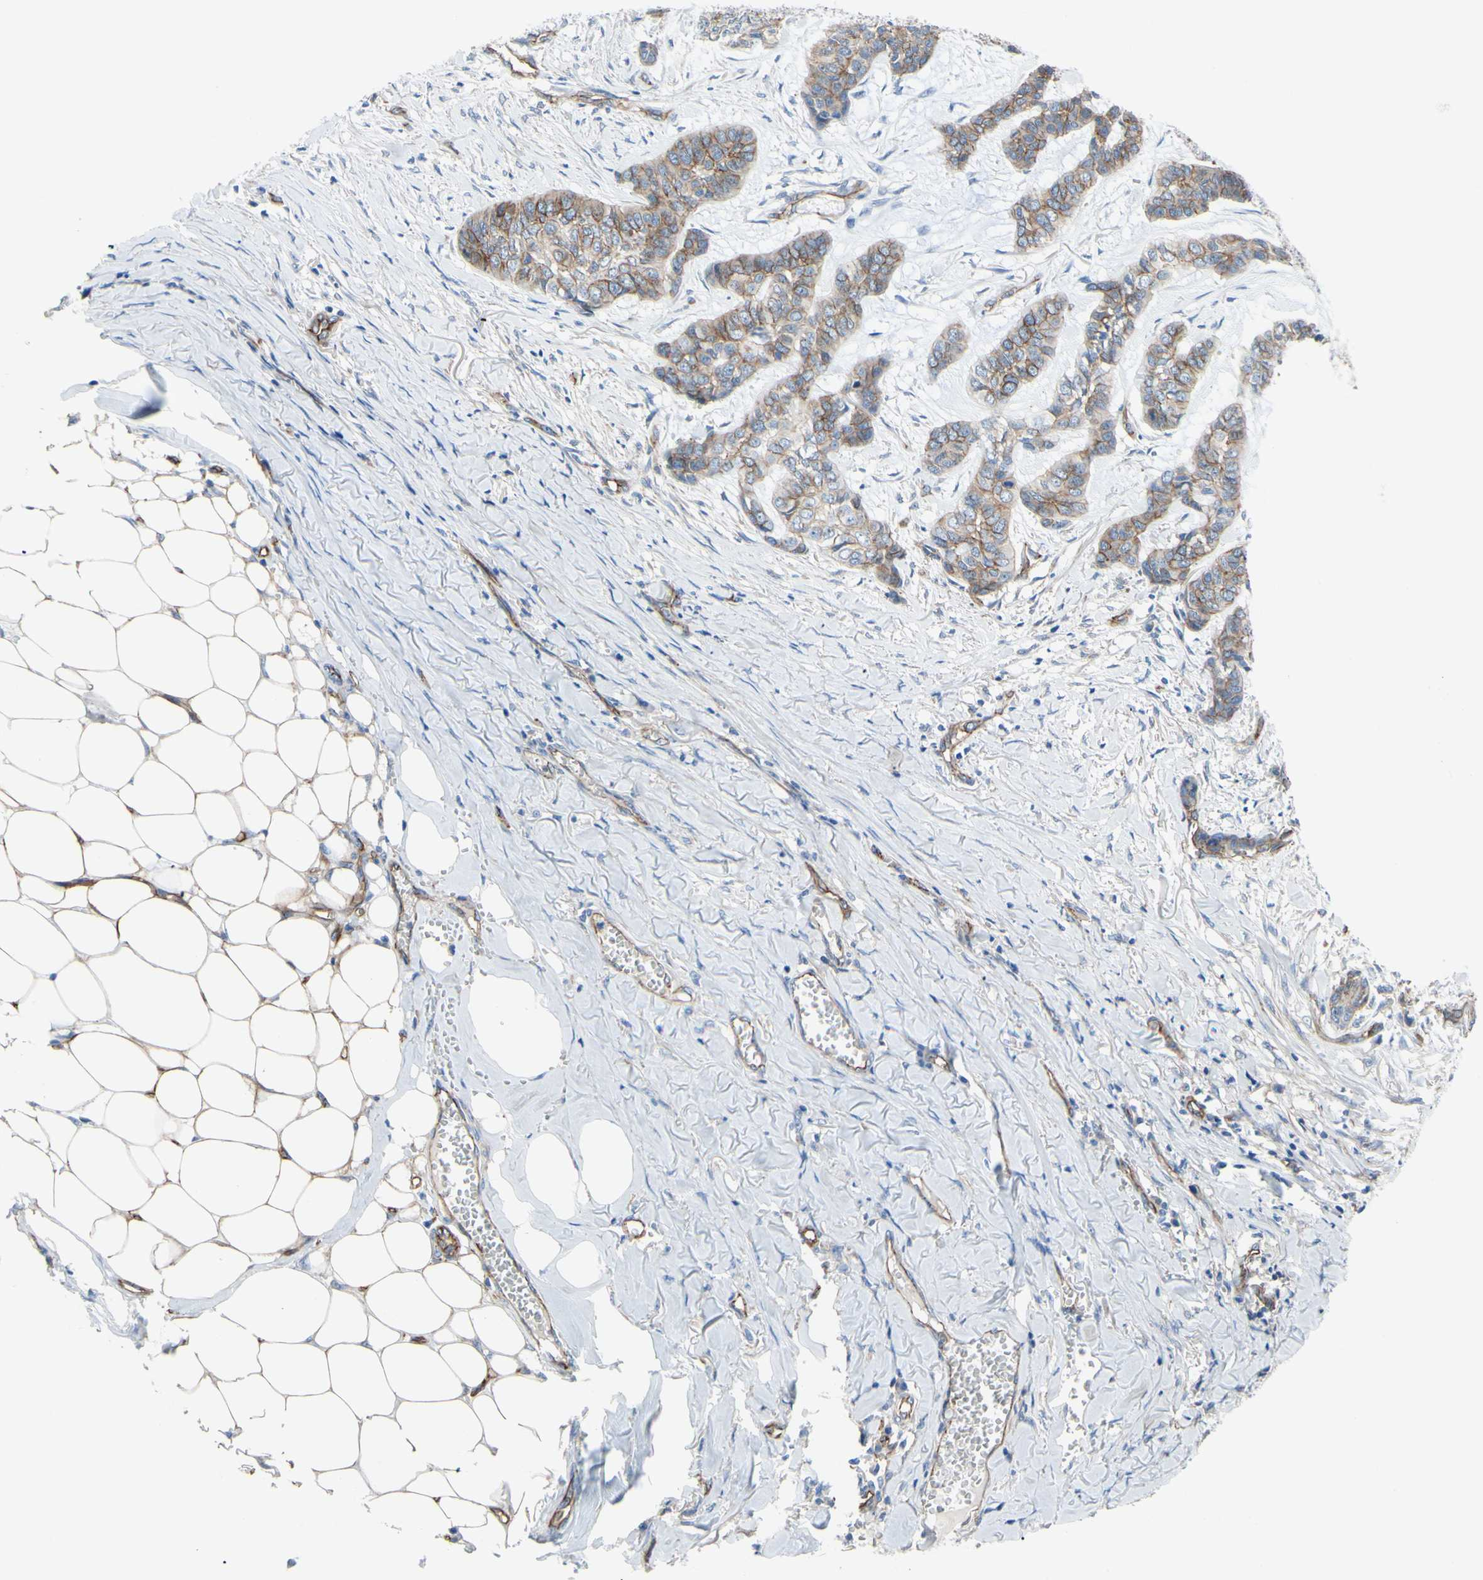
{"staining": {"intensity": "moderate", "quantity": ">75%", "location": "cytoplasmic/membranous"}, "tissue": "skin cancer", "cell_type": "Tumor cells", "image_type": "cancer", "snomed": [{"axis": "morphology", "description": "Basal cell carcinoma"}, {"axis": "topography", "description": "Skin"}], "caption": "Immunohistochemistry (IHC) staining of skin cancer (basal cell carcinoma), which displays medium levels of moderate cytoplasmic/membranous staining in approximately >75% of tumor cells indicating moderate cytoplasmic/membranous protein staining. The staining was performed using DAB (3,3'-diaminobenzidine) (brown) for protein detection and nuclei were counterstained in hematoxylin (blue).", "gene": "TPBG", "patient": {"sex": "female", "age": 64}}